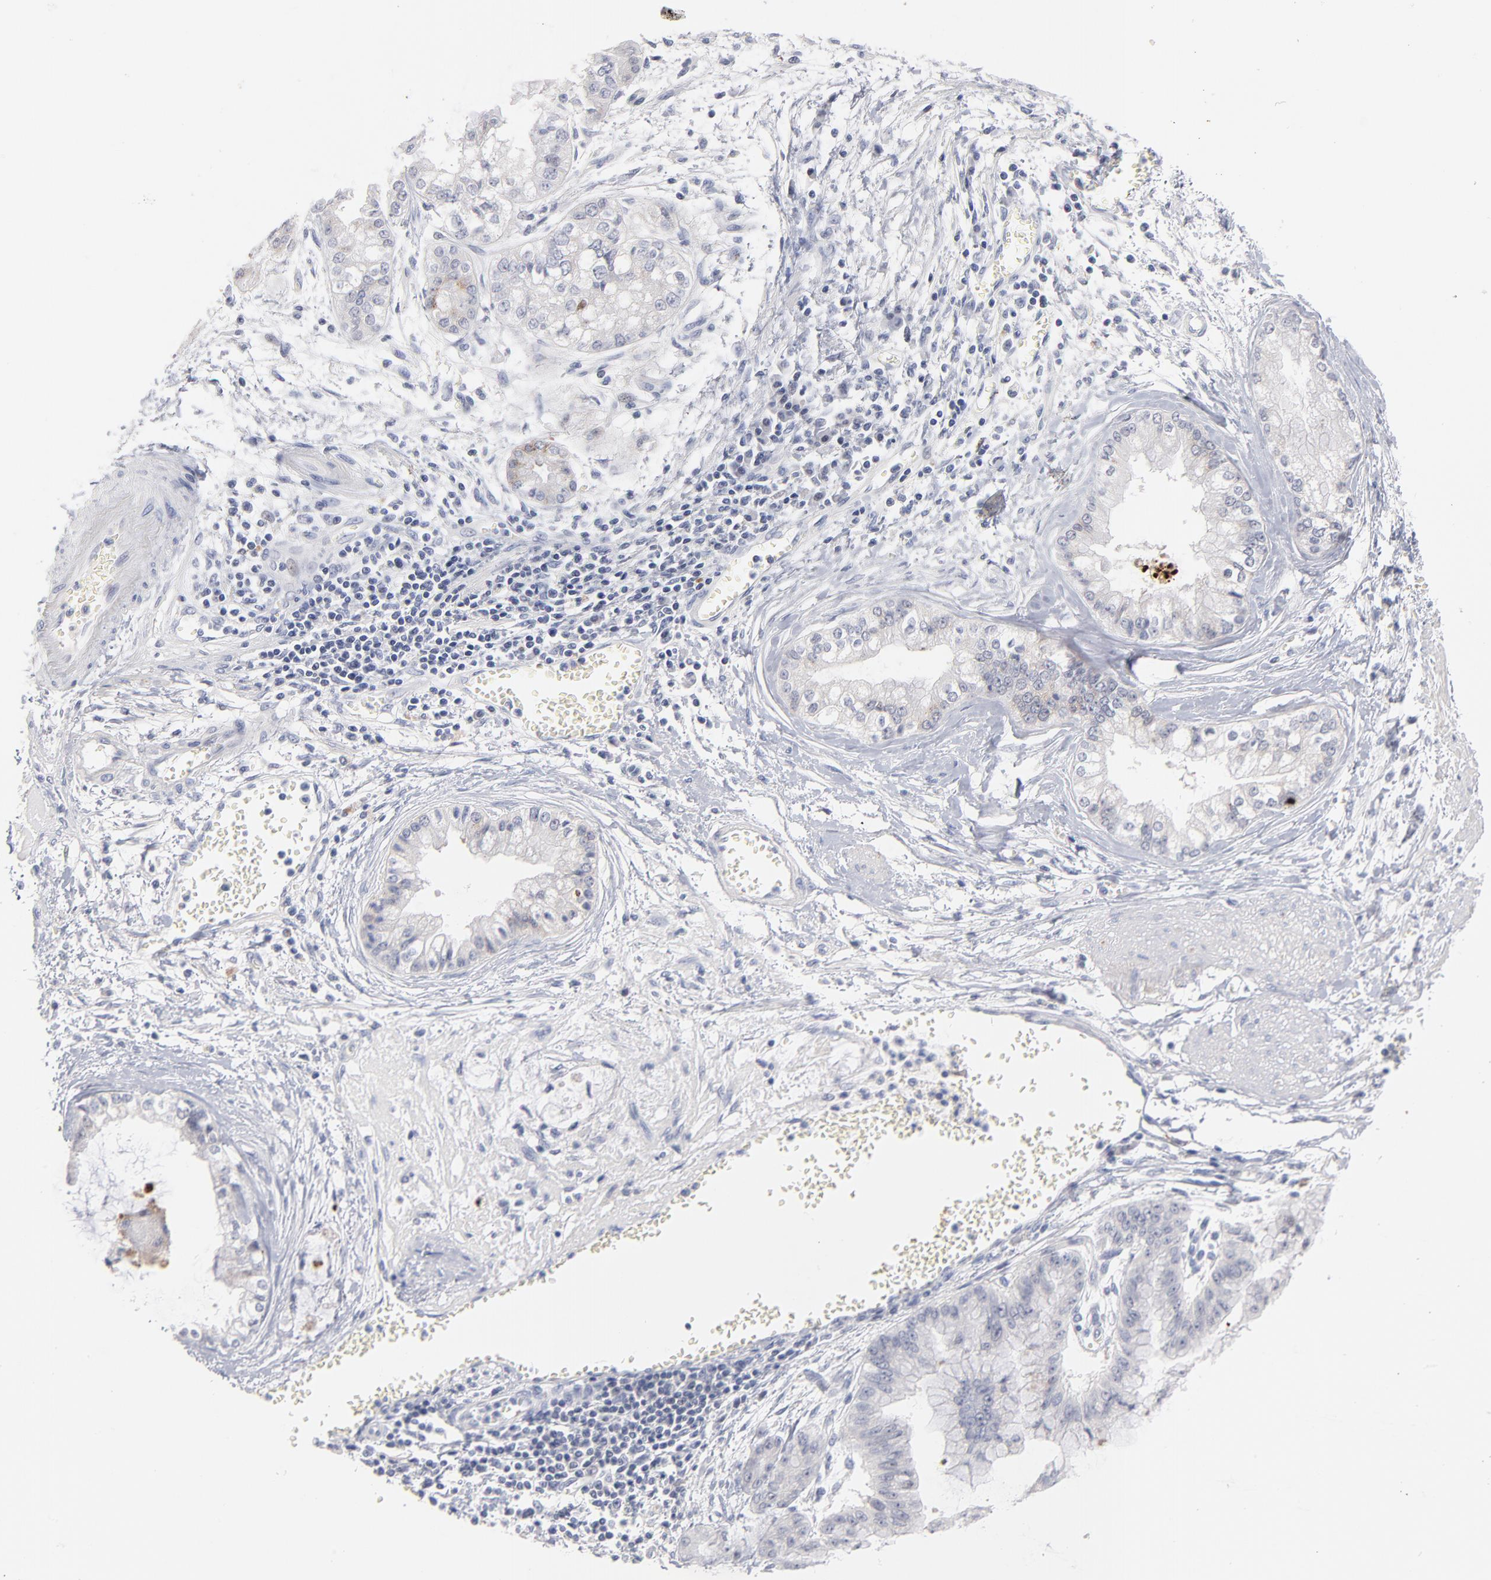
{"staining": {"intensity": "weak", "quantity": "<25%", "location": "cytoplasmic/membranous"}, "tissue": "liver cancer", "cell_type": "Tumor cells", "image_type": "cancer", "snomed": [{"axis": "morphology", "description": "Cholangiocarcinoma"}, {"axis": "topography", "description": "Liver"}], "caption": "Cholangiocarcinoma (liver) stained for a protein using immunohistochemistry (IHC) shows no expression tumor cells.", "gene": "PARP1", "patient": {"sex": "female", "age": 79}}